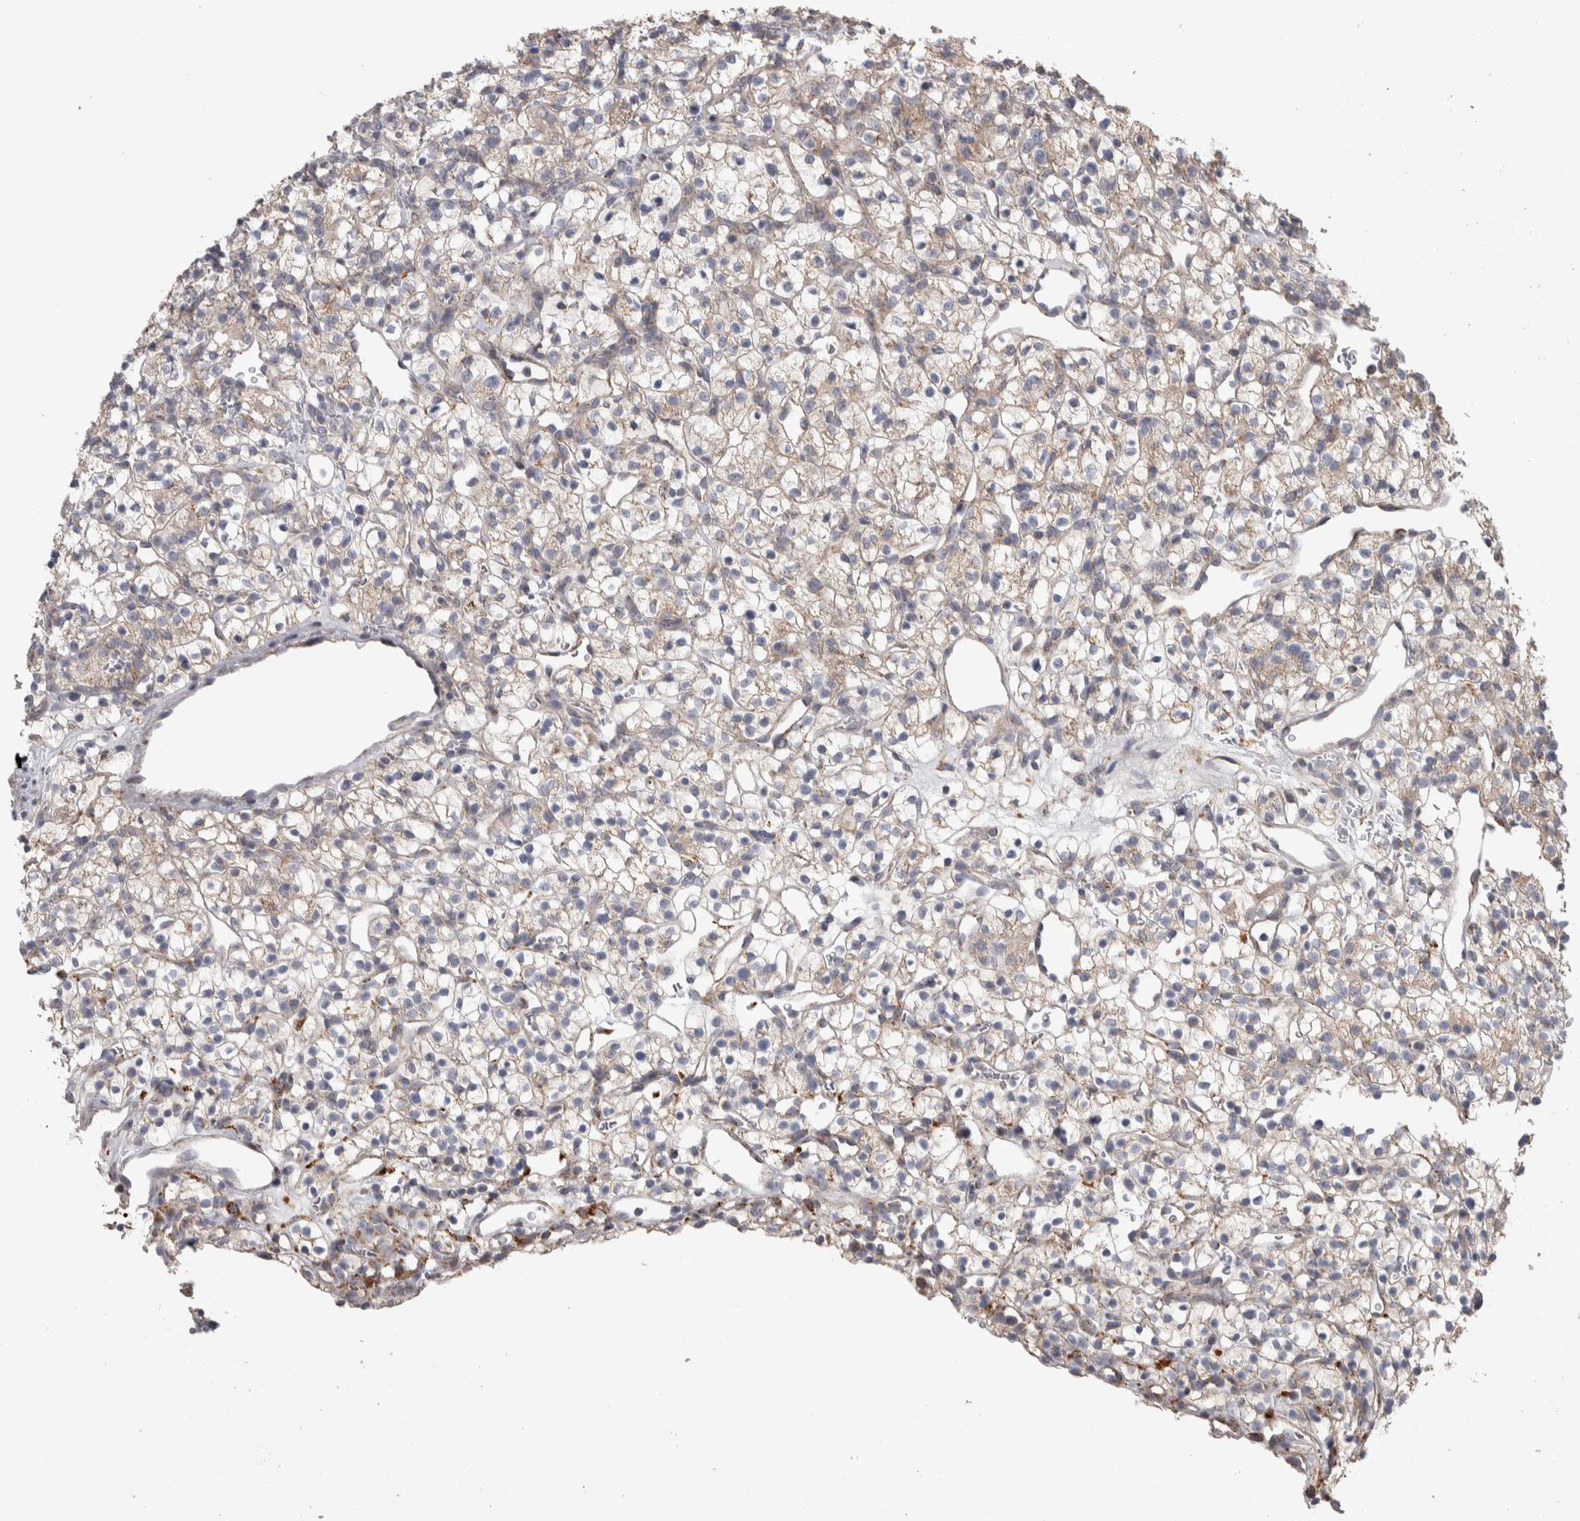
{"staining": {"intensity": "weak", "quantity": ">75%", "location": "cytoplasmic/membranous"}, "tissue": "renal cancer", "cell_type": "Tumor cells", "image_type": "cancer", "snomed": [{"axis": "morphology", "description": "Adenocarcinoma, NOS"}, {"axis": "topography", "description": "Kidney"}], "caption": "Immunohistochemistry image of neoplastic tissue: human renal cancer (adenocarcinoma) stained using immunohistochemistry shows low levels of weak protein expression localized specifically in the cytoplasmic/membranous of tumor cells, appearing as a cytoplasmic/membranous brown color.", "gene": "SCO1", "patient": {"sex": "female", "age": 57}}